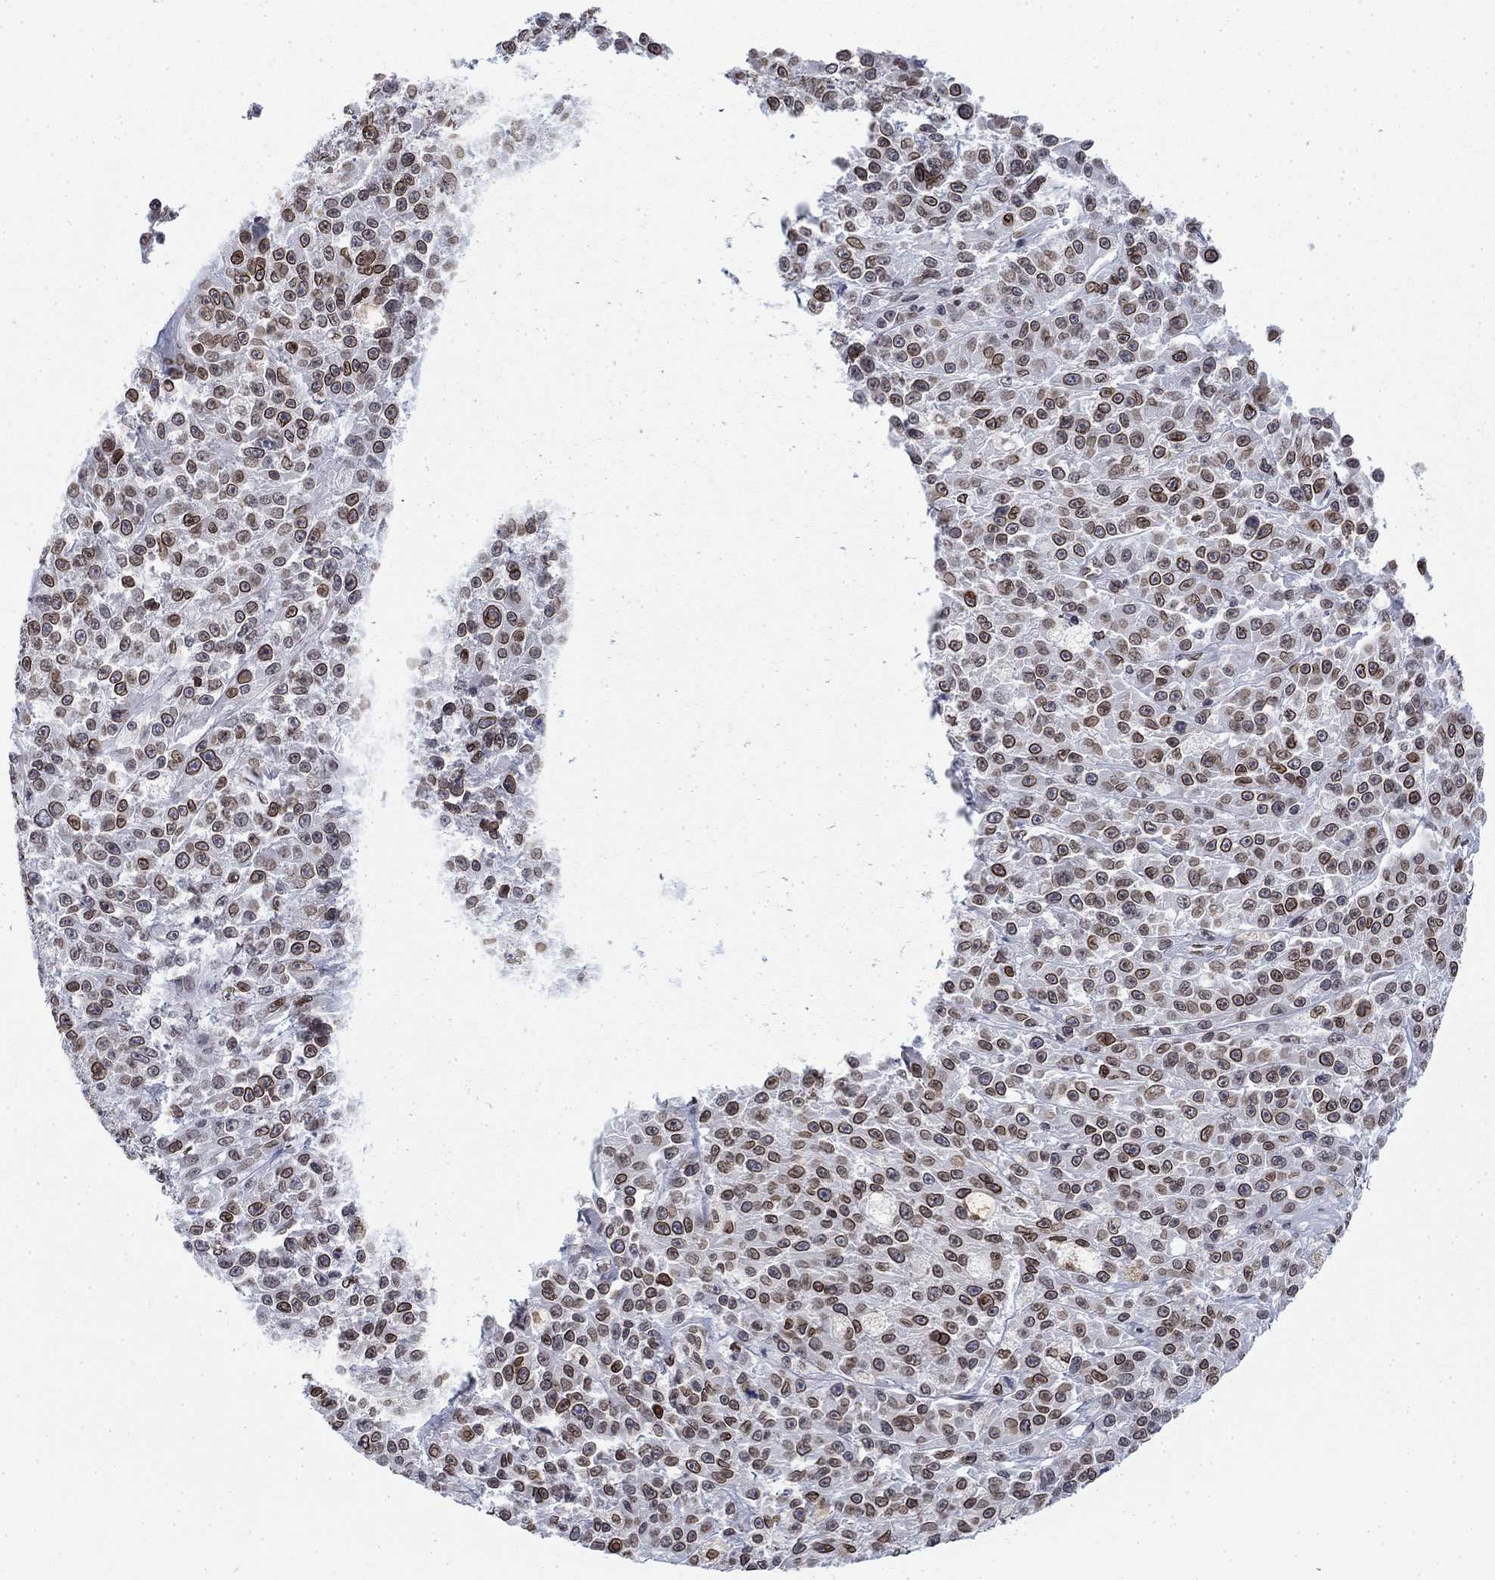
{"staining": {"intensity": "strong", "quantity": ">75%", "location": "cytoplasmic/membranous,nuclear"}, "tissue": "melanoma", "cell_type": "Tumor cells", "image_type": "cancer", "snomed": [{"axis": "morphology", "description": "Malignant melanoma, NOS"}, {"axis": "topography", "description": "Skin"}], "caption": "Brown immunohistochemical staining in malignant melanoma displays strong cytoplasmic/membranous and nuclear positivity in about >75% of tumor cells.", "gene": "TOR1AIP1", "patient": {"sex": "female", "age": 58}}